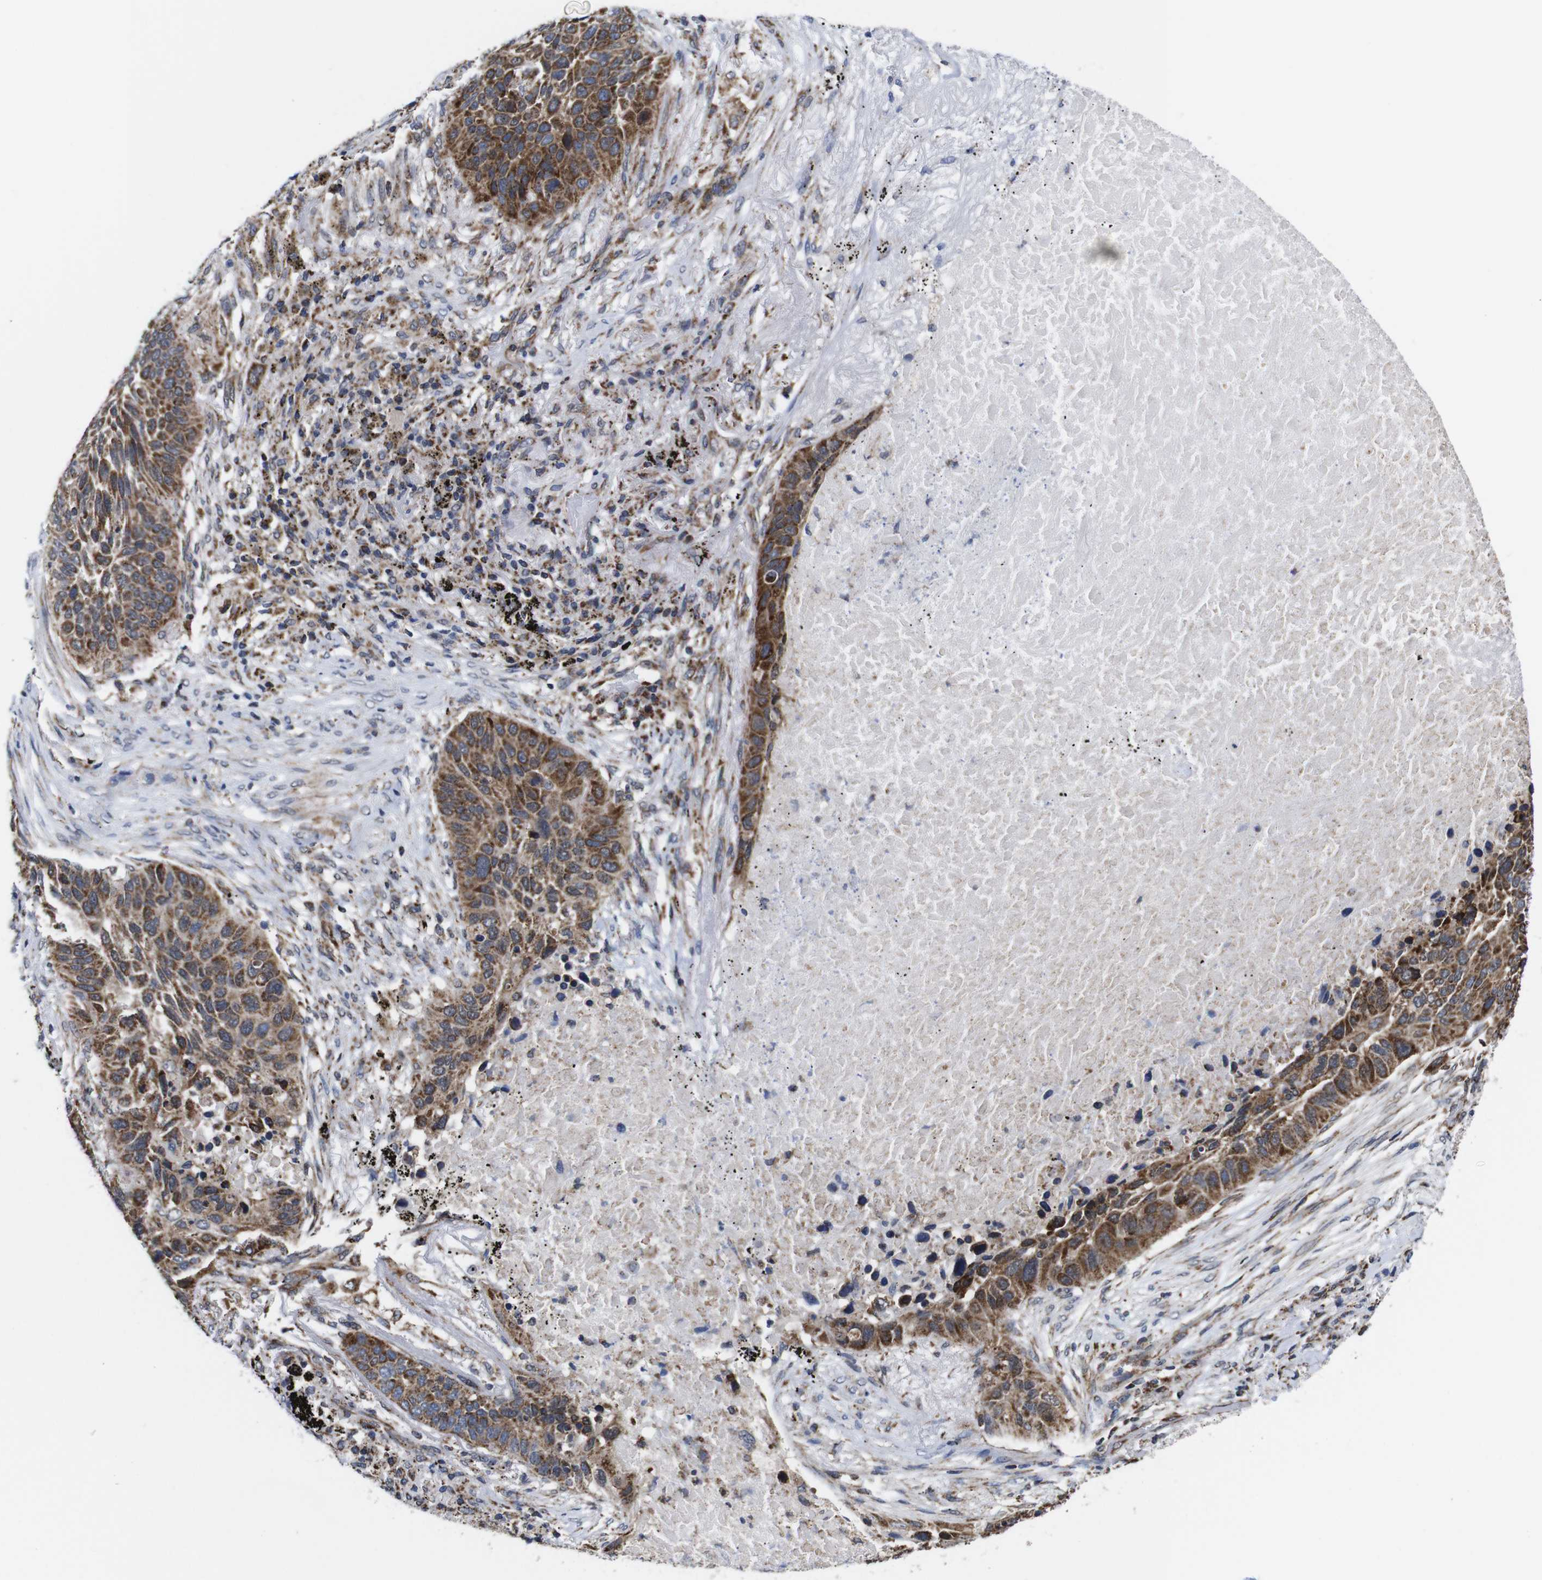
{"staining": {"intensity": "strong", "quantity": ">75%", "location": "cytoplasmic/membranous"}, "tissue": "lung cancer", "cell_type": "Tumor cells", "image_type": "cancer", "snomed": [{"axis": "morphology", "description": "Squamous cell carcinoma, NOS"}, {"axis": "topography", "description": "Lung"}], "caption": "Lung squamous cell carcinoma stained with a brown dye shows strong cytoplasmic/membranous positive expression in about >75% of tumor cells.", "gene": "C17orf80", "patient": {"sex": "male", "age": 57}}